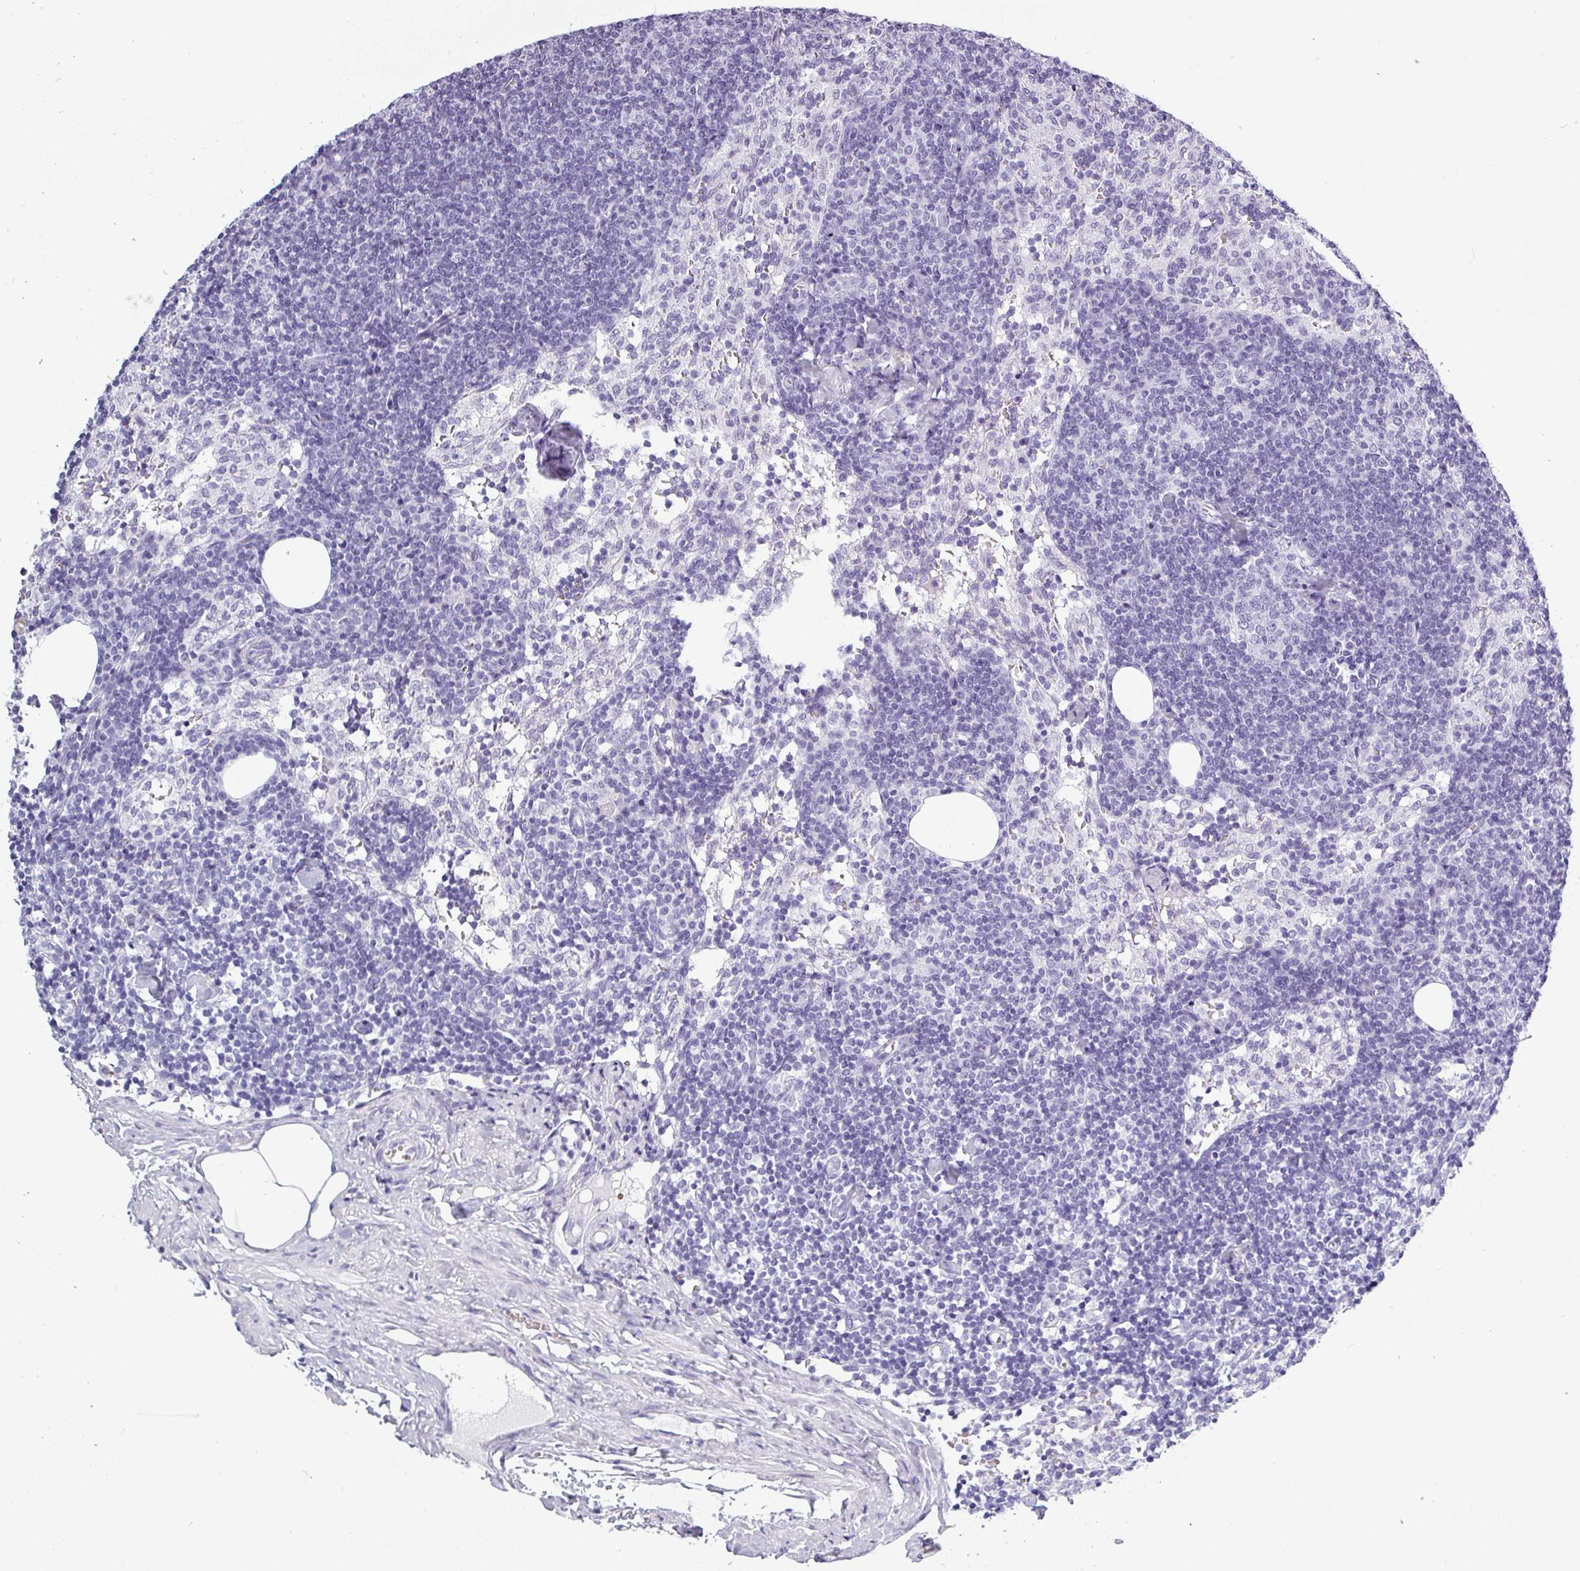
{"staining": {"intensity": "negative", "quantity": "none", "location": "none"}, "tissue": "lymph node", "cell_type": "Germinal center cells", "image_type": "normal", "snomed": [{"axis": "morphology", "description": "Normal tissue, NOS"}, {"axis": "topography", "description": "Lymph node"}], "caption": "Protein analysis of normal lymph node demonstrates no significant positivity in germinal center cells.", "gene": "CRYBB2", "patient": {"sex": "female", "age": 52}}